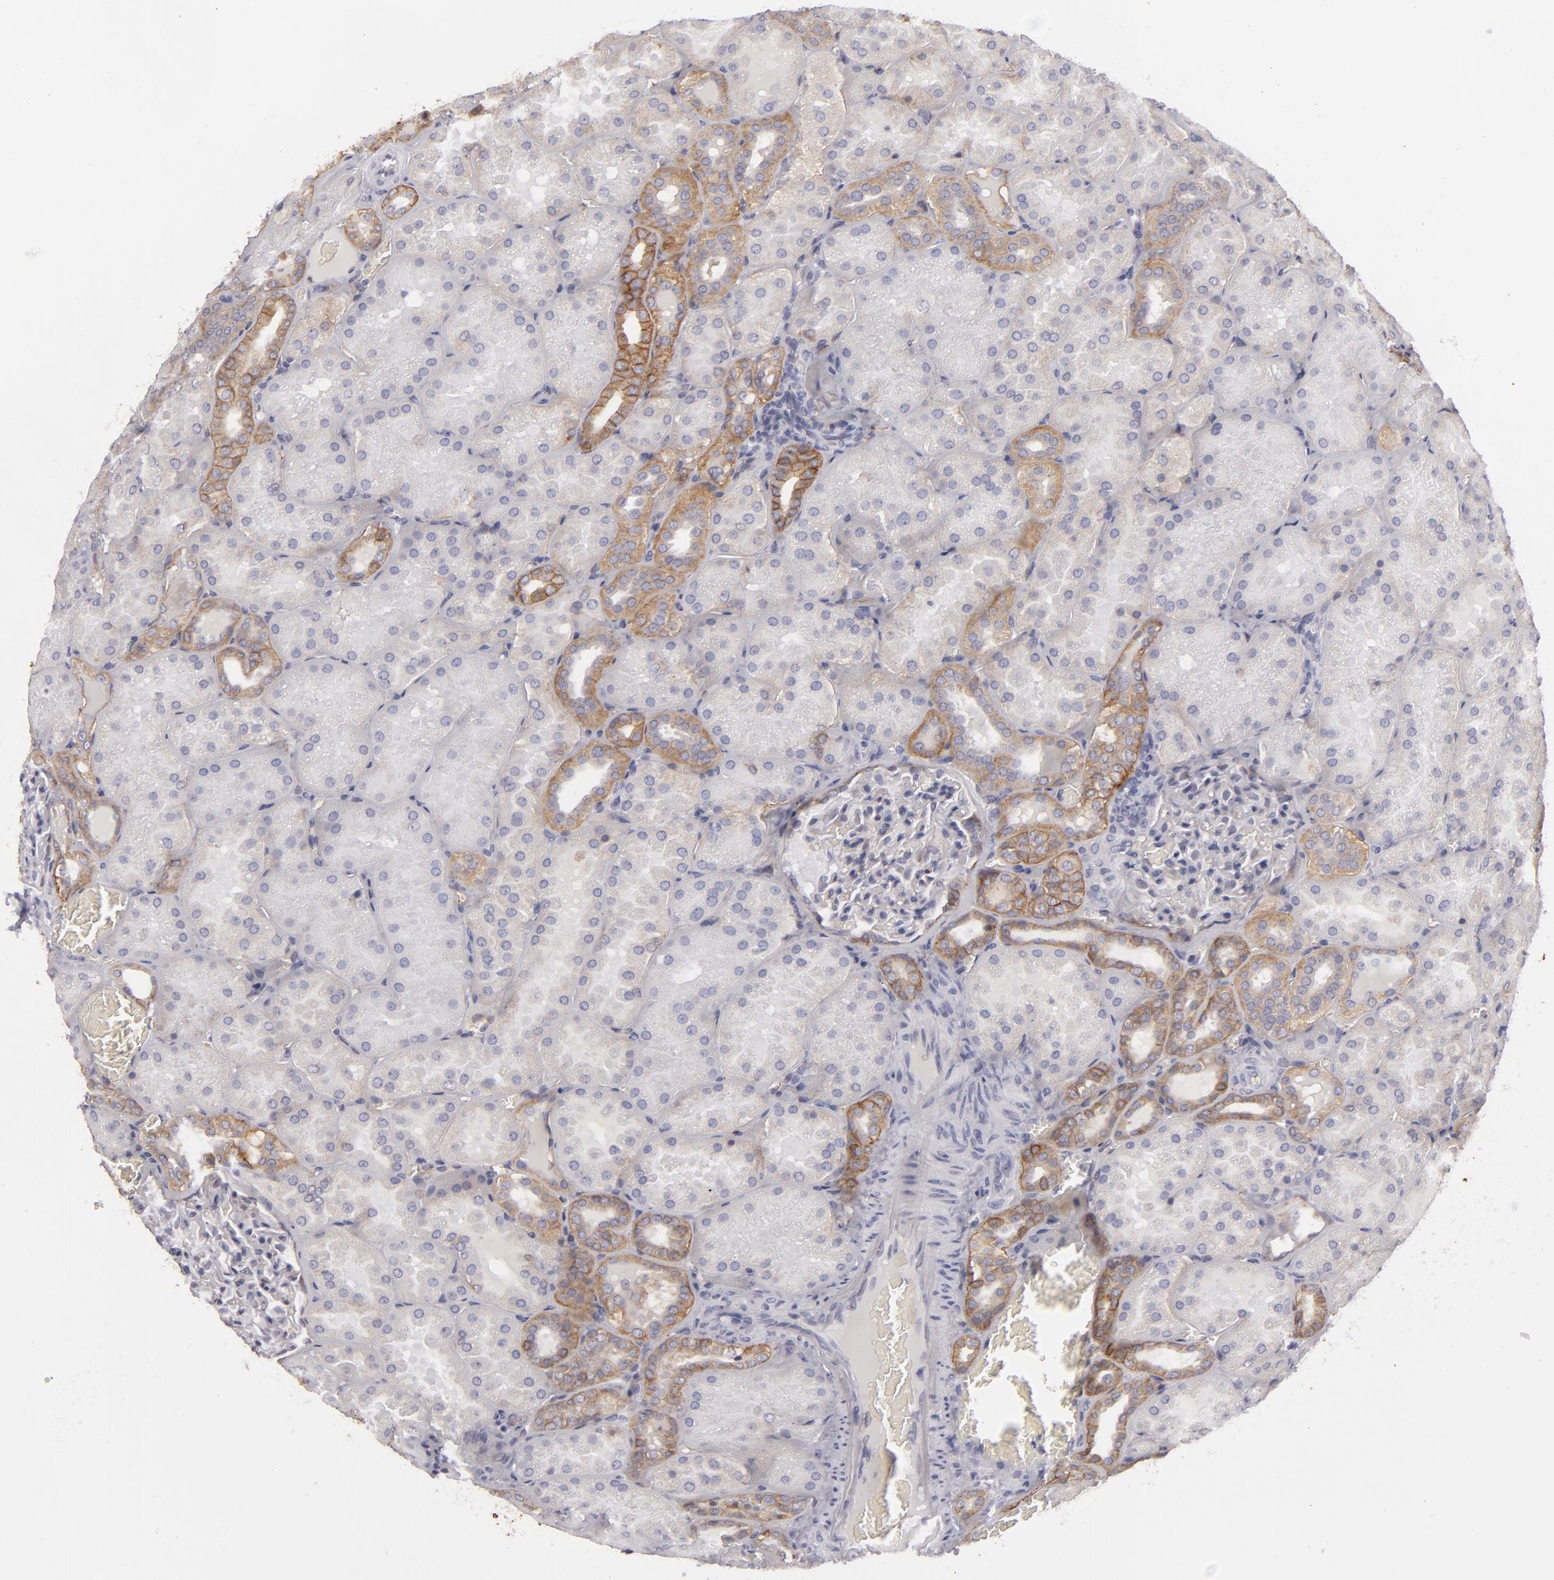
{"staining": {"intensity": "negative", "quantity": "none", "location": "none"}, "tissue": "kidney", "cell_type": "Cells in glomeruli", "image_type": "normal", "snomed": [{"axis": "morphology", "description": "Normal tissue, NOS"}, {"axis": "topography", "description": "Kidney"}], "caption": "Immunohistochemical staining of normal kidney displays no significant expression in cells in glomeruli. The staining is performed using DAB (3,3'-diaminobenzidine) brown chromogen with nuclei counter-stained in using hematoxylin.", "gene": "JUP", "patient": {"sex": "male", "age": 28}}